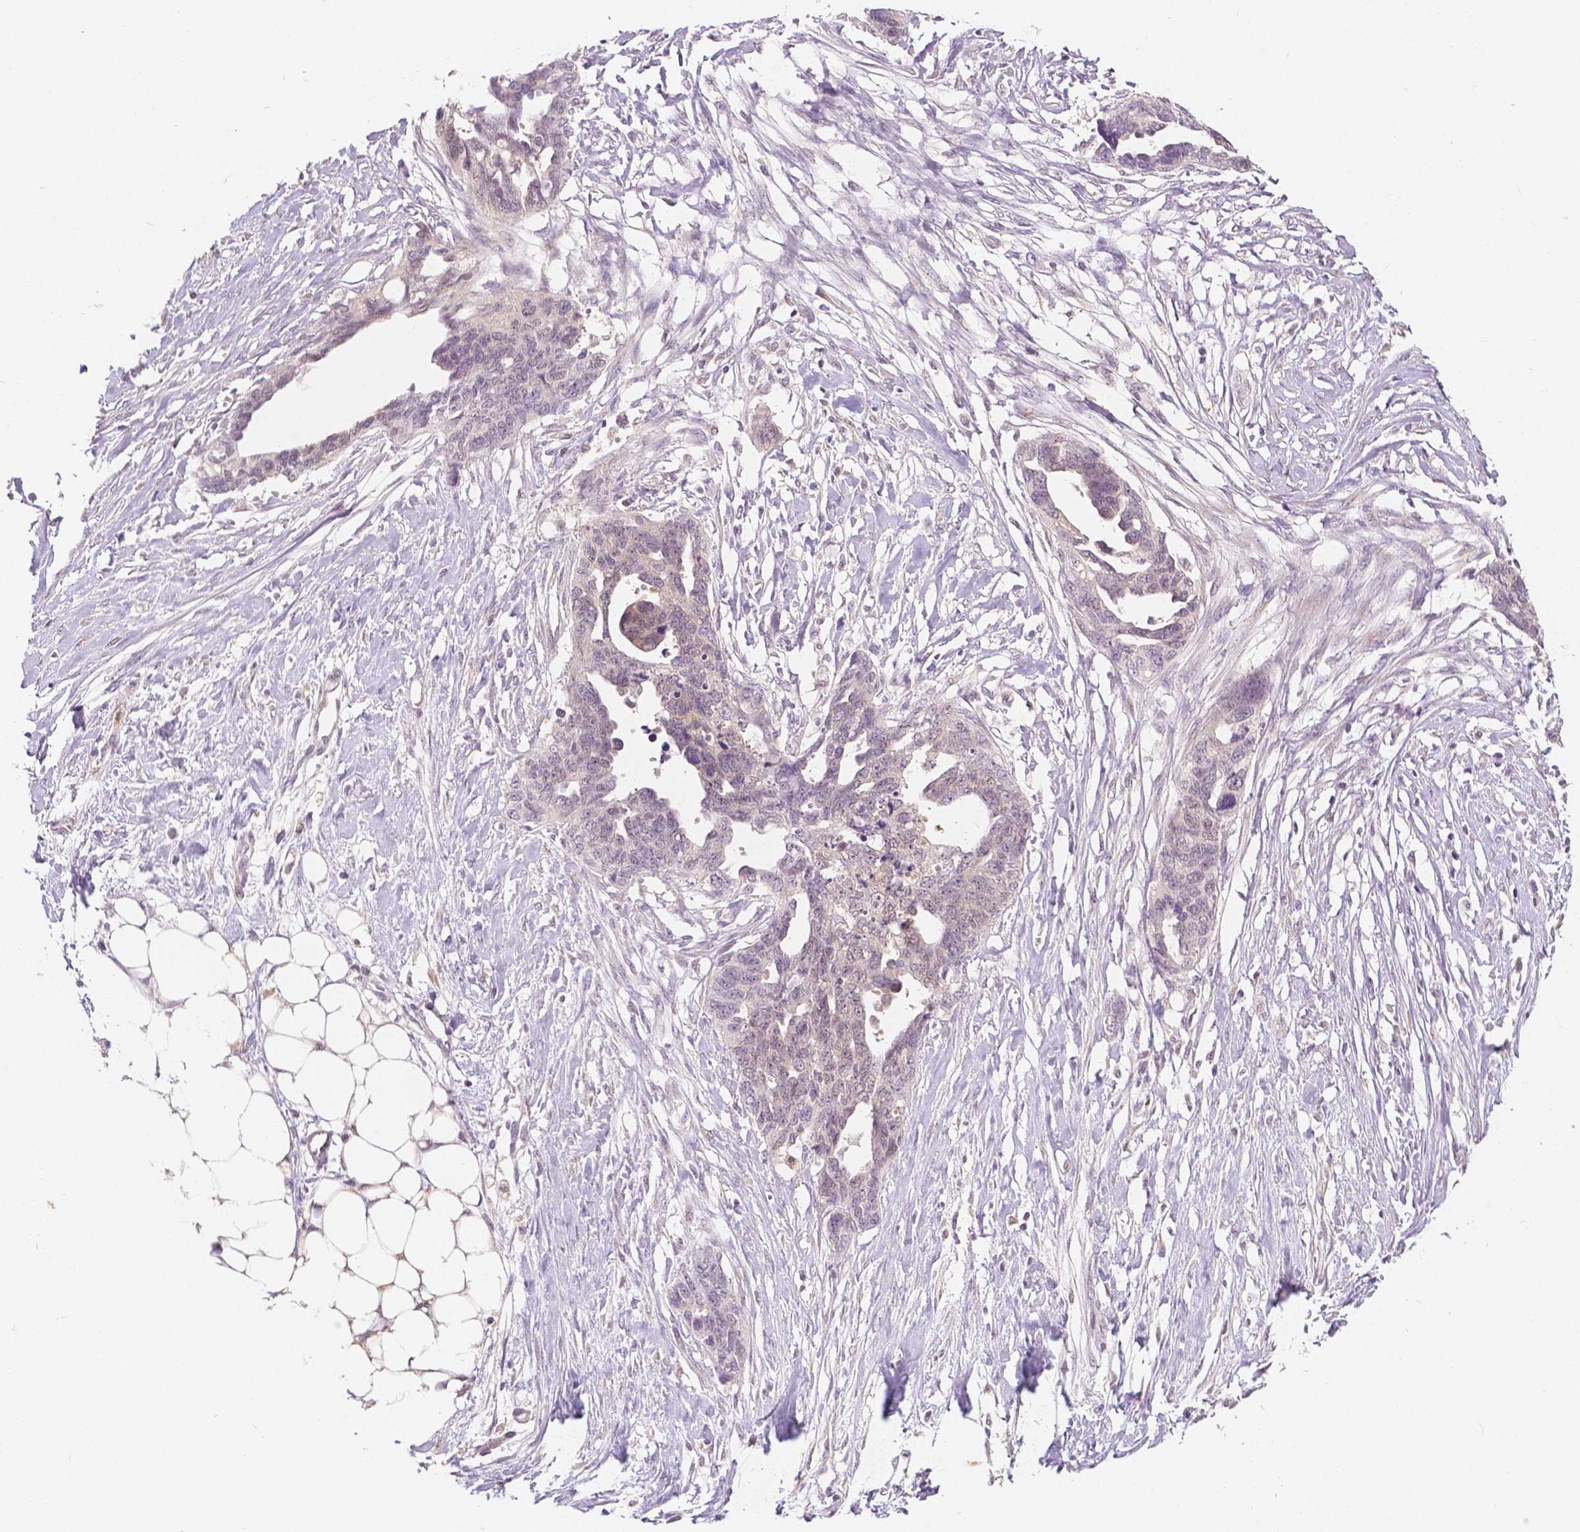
{"staining": {"intensity": "weak", "quantity": "25%-75%", "location": "nuclear"}, "tissue": "ovarian cancer", "cell_type": "Tumor cells", "image_type": "cancer", "snomed": [{"axis": "morphology", "description": "Cystadenocarcinoma, serous, NOS"}, {"axis": "topography", "description": "Ovary"}], "caption": "Protein staining of ovarian cancer (serous cystadenocarcinoma) tissue exhibits weak nuclear expression in about 25%-75% of tumor cells. The protein is shown in brown color, while the nuclei are stained blue.", "gene": "NAPRT", "patient": {"sex": "female", "age": 69}}